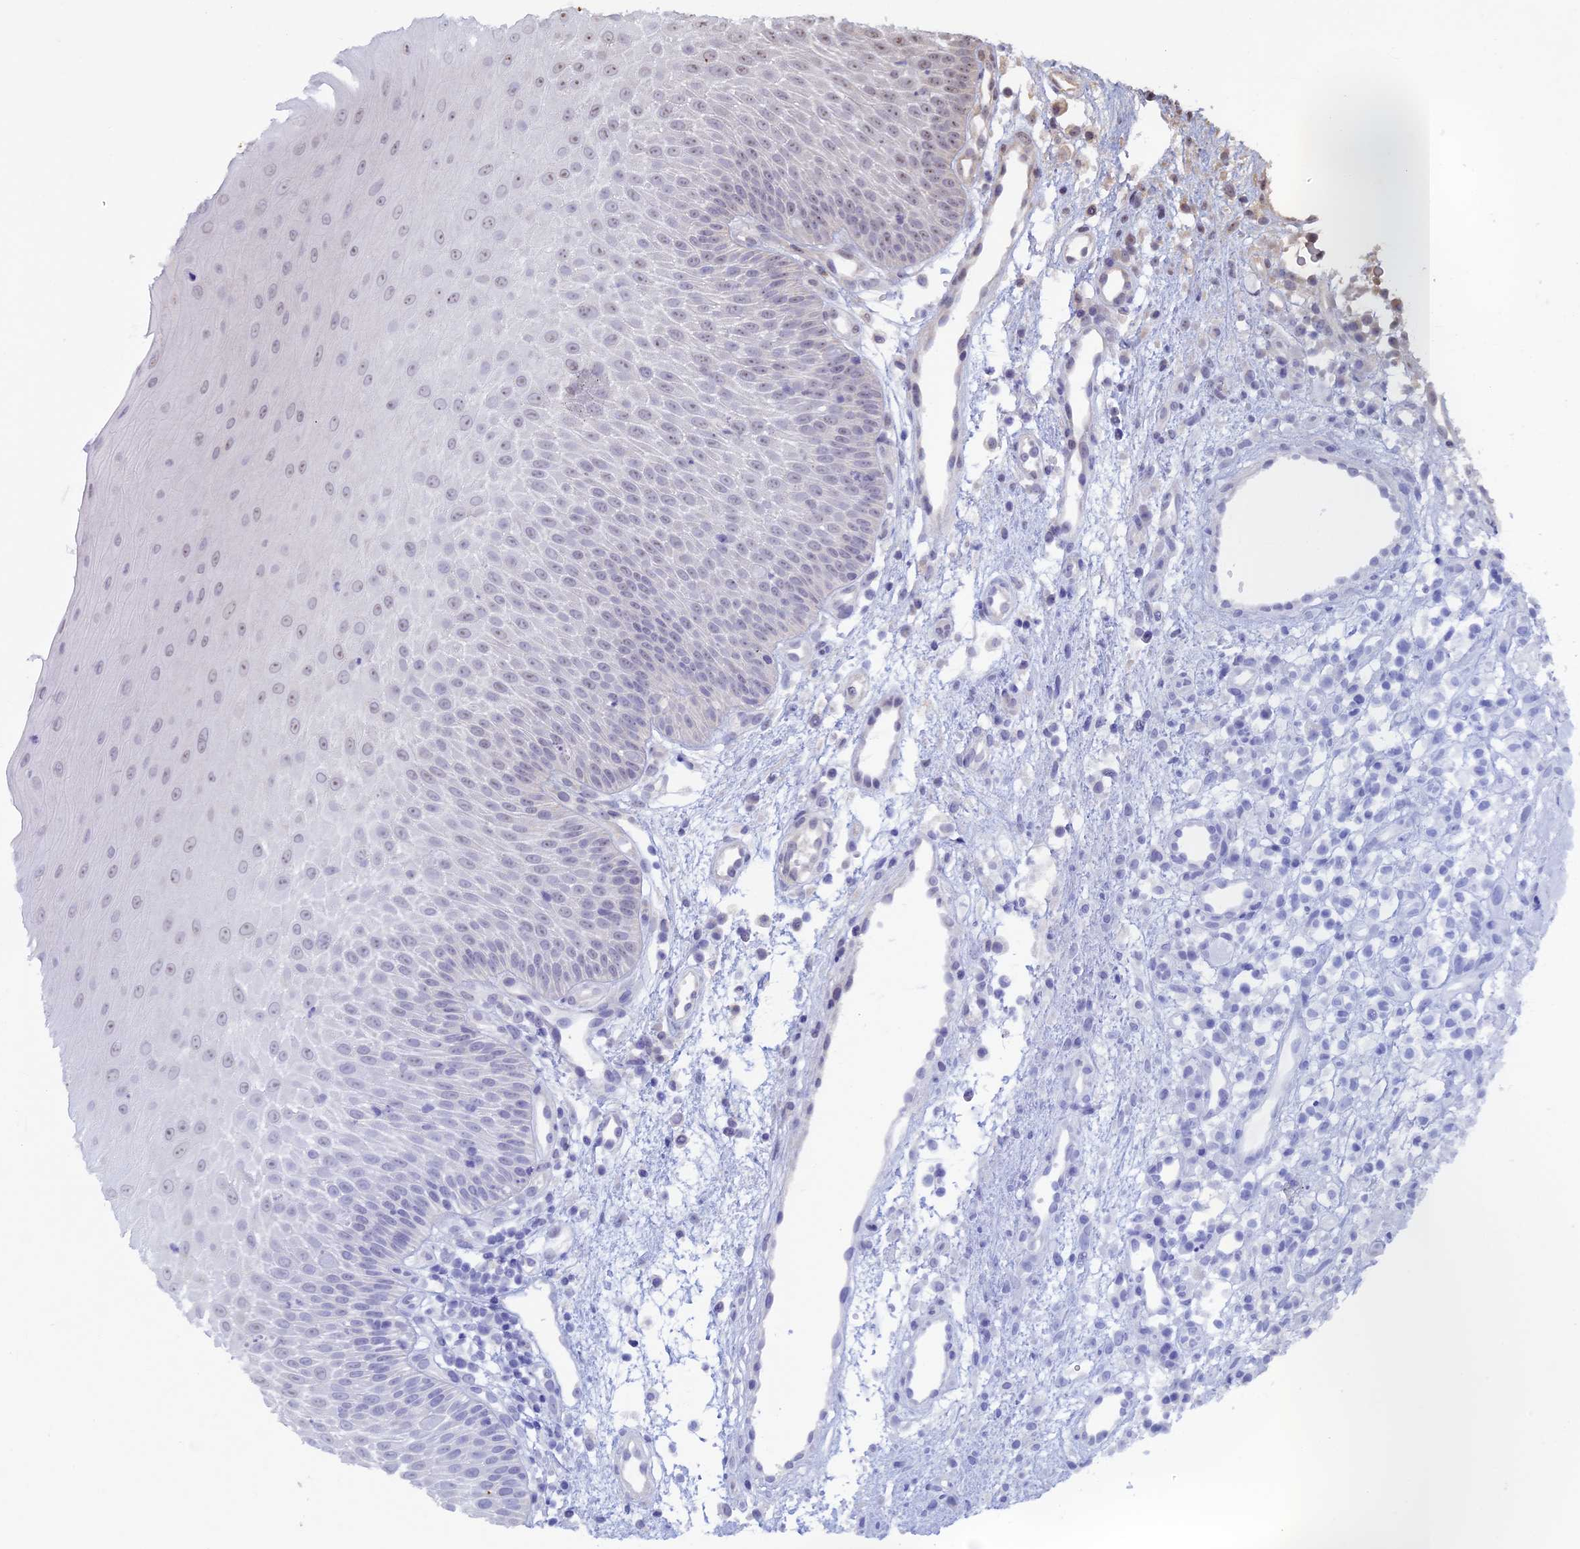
{"staining": {"intensity": "weak", "quantity": "25%-75%", "location": "nuclear"}, "tissue": "oral mucosa", "cell_type": "Squamous epithelial cells", "image_type": "normal", "snomed": [{"axis": "morphology", "description": "Normal tissue, NOS"}, {"axis": "topography", "description": "Oral tissue"}], "caption": "This histopathology image displays normal oral mucosa stained with immunohistochemistry to label a protein in brown. The nuclear of squamous epithelial cells show weak positivity for the protein. Nuclei are counter-stained blue.", "gene": "SPIRE1", "patient": {"sex": "female", "age": 13}}